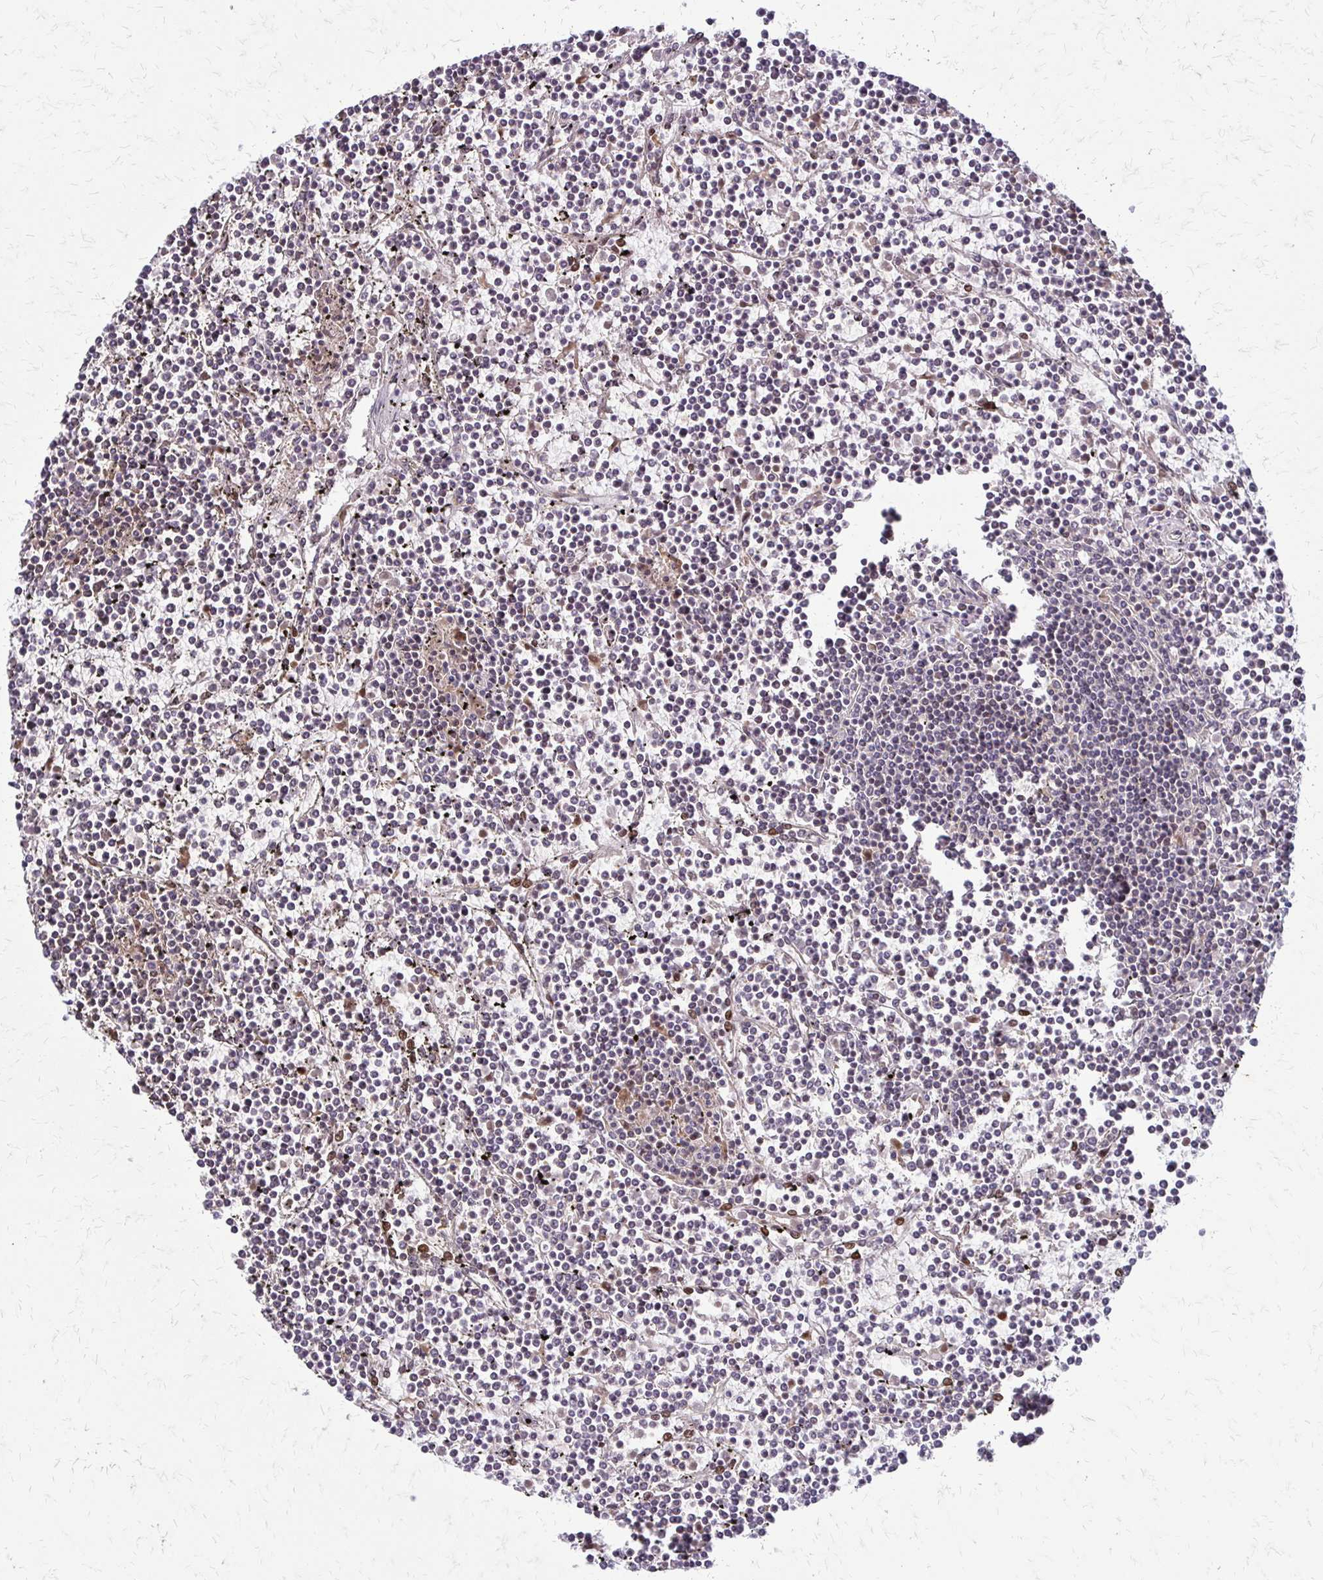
{"staining": {"intensity": "negative", "quantity": "none", "location": "none"}, "tissue": "lymphoma", "cell_type": "Tumor cells", "image_type": "cancer", "snomed": [{"axis": "morphology", "description": "Malignant lymphoma, non-Hodgkin's type, Low grade"}, {"axis": "topography", "description": "Spleen"}], "caption": "This micrograph is of lymphoma stained with immunohistochemistry to label a protein in brown with the nuclei are counter-stained blue. There is no staining in tumor cells.", "gene": "TRIR", "patient": {"sex": "female", "age": 19}}